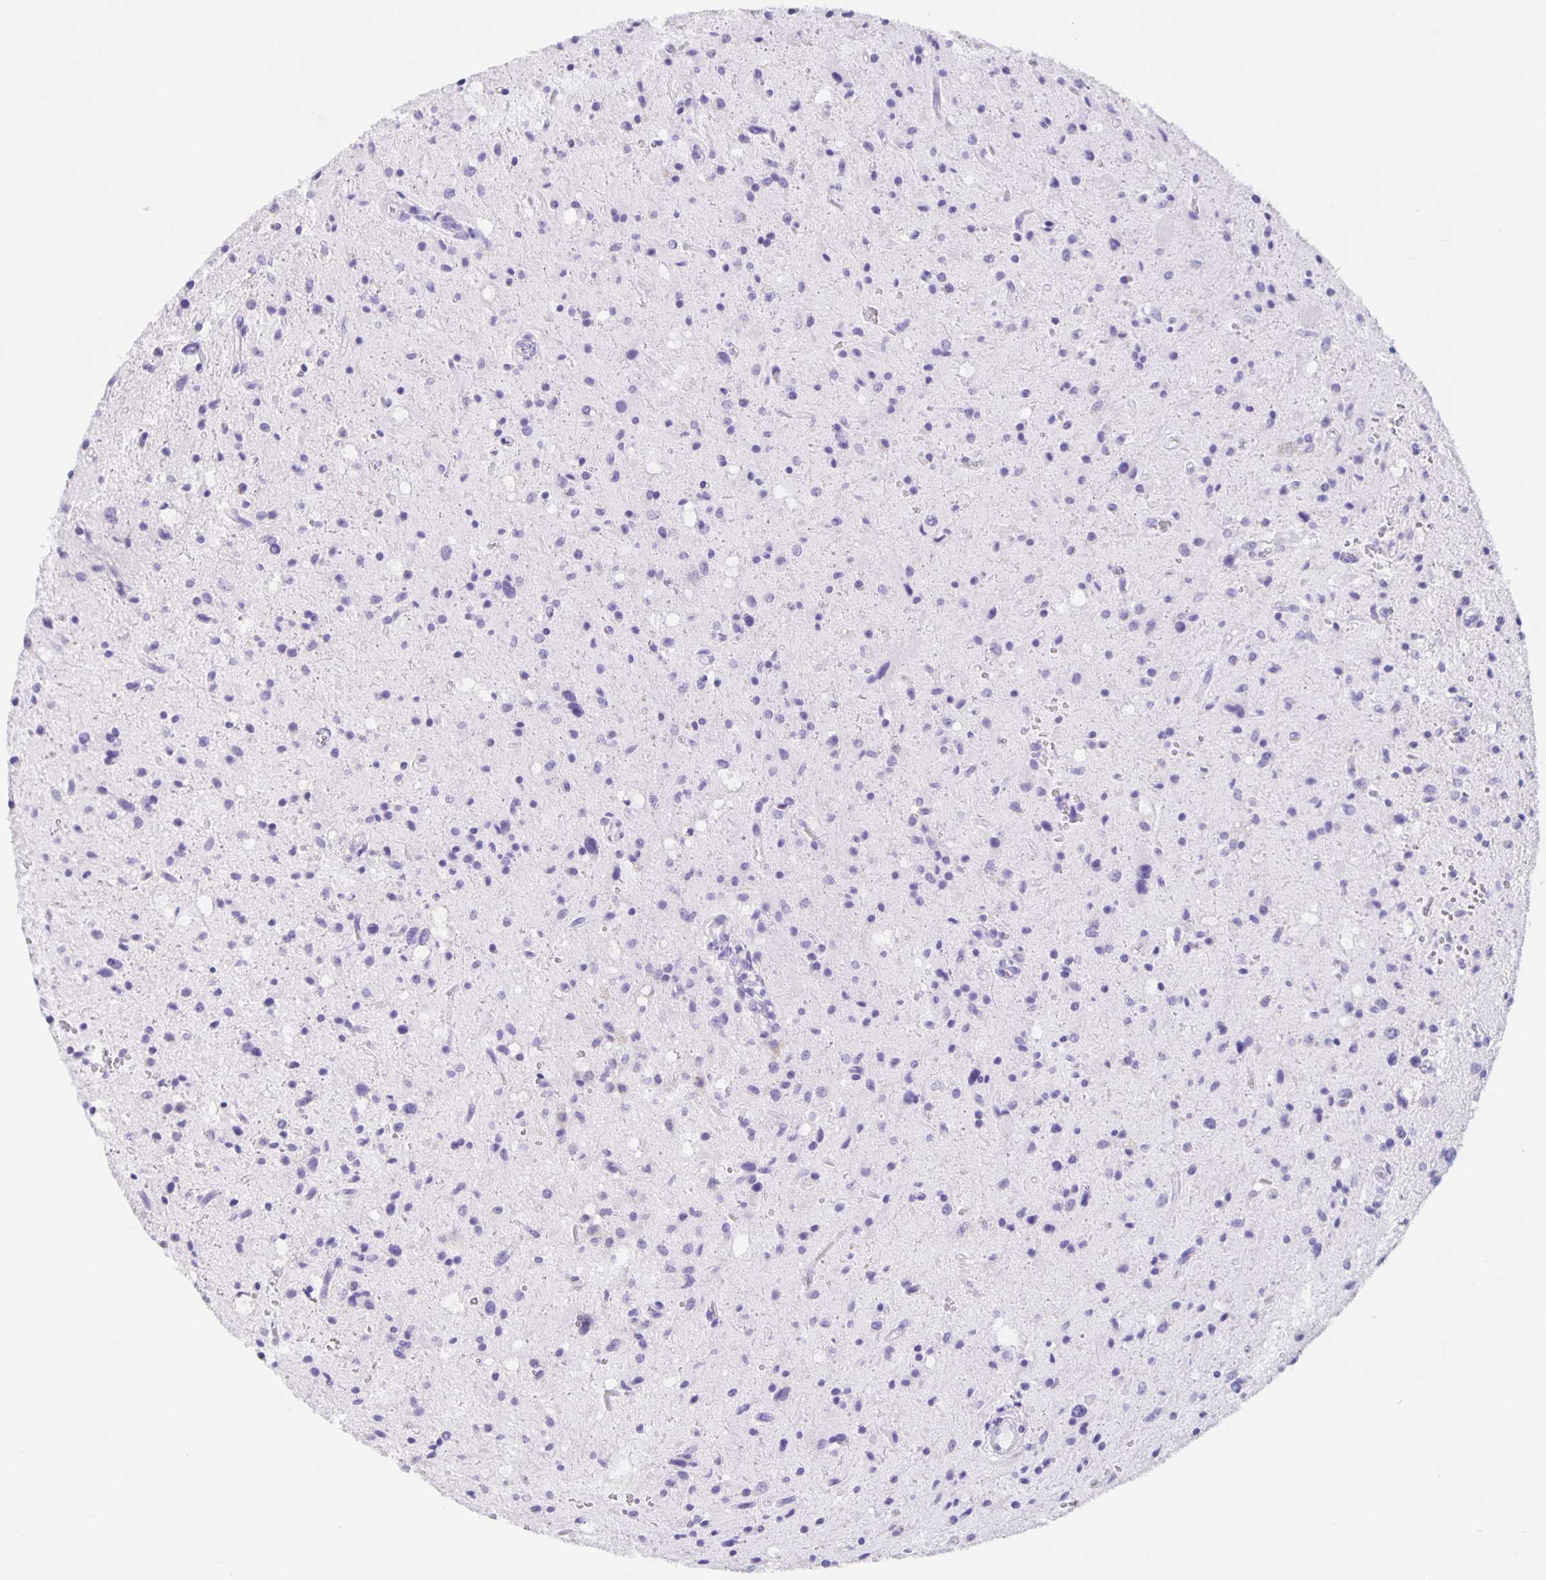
{"staining": {"intensity": "negative", "quantity": "none", "location": "none"}, "tissue": "glioma", "cell_type": "Tumor cells", "image_type": "cancer", "snomed": [{"axis": "morphology", "description": "Glioma, malignant, Low grade"}, {"axis": "topography", "description": "Brain"}], "caption": "Low-grade glioma (malignant) stained for a protein using immunohistochemistry displays no staining tumor cells.", "gene": "GUCA2A", "patient": {"sex": "female", "age": 58}}